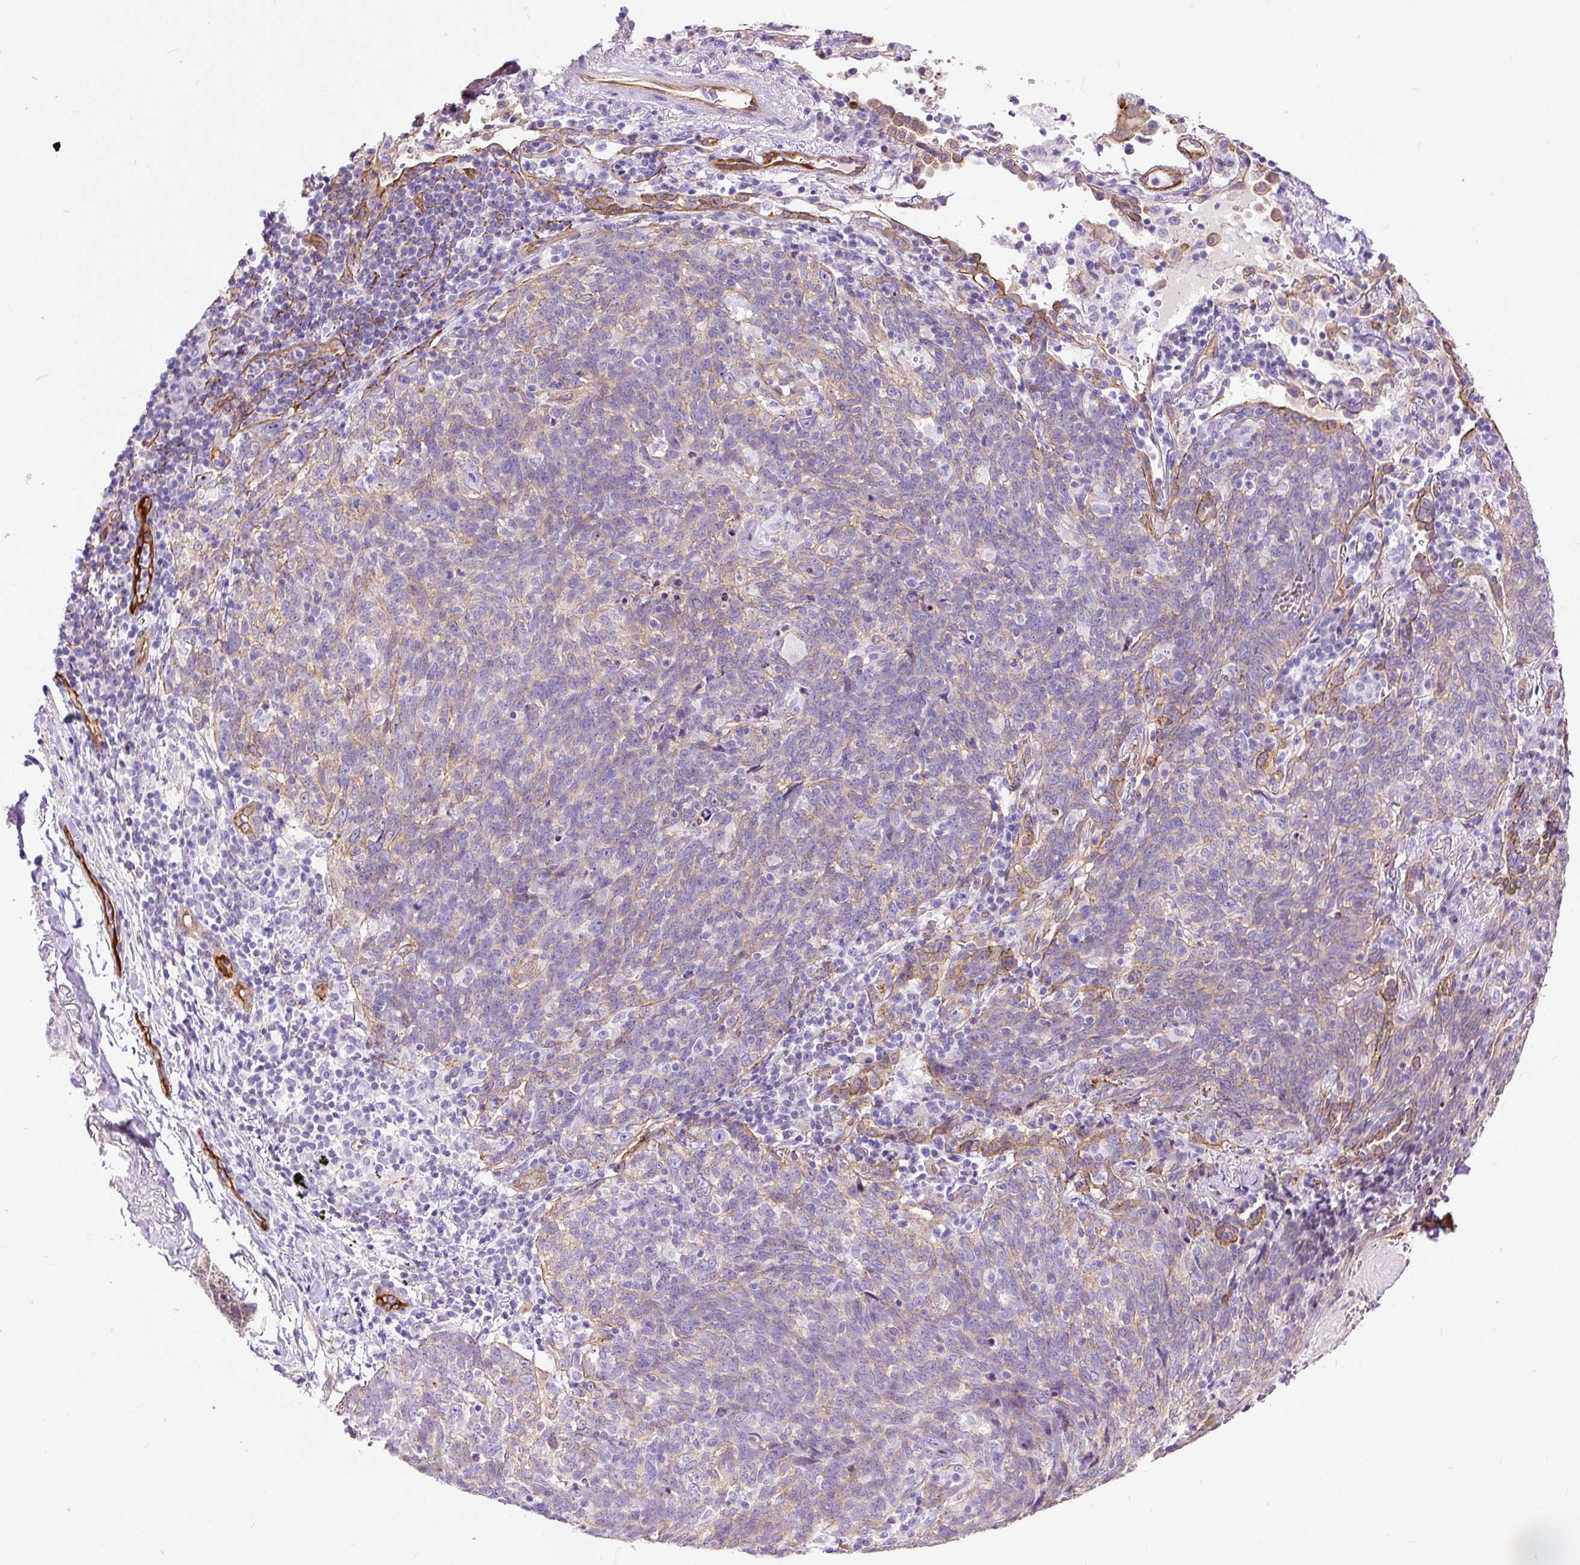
{"staining": {"intensity": "negative", "quantity": "none", "location": "none"}, "tissue": "lung cancer", "cell_type": "Tumor cells", "image_type": "cancer", "snomed": [{"axis": "morphology", "description": "Squamous cell carcinoma, NOS"}, {"axis": "topography", "description": "Lung"}], "caption": "Immunohistochemistry (IHC) of lung cancer exhibits no staining in tumor cells.", "gene": "MAGEB16", "patient": {"sex": "female", "age": 72}}